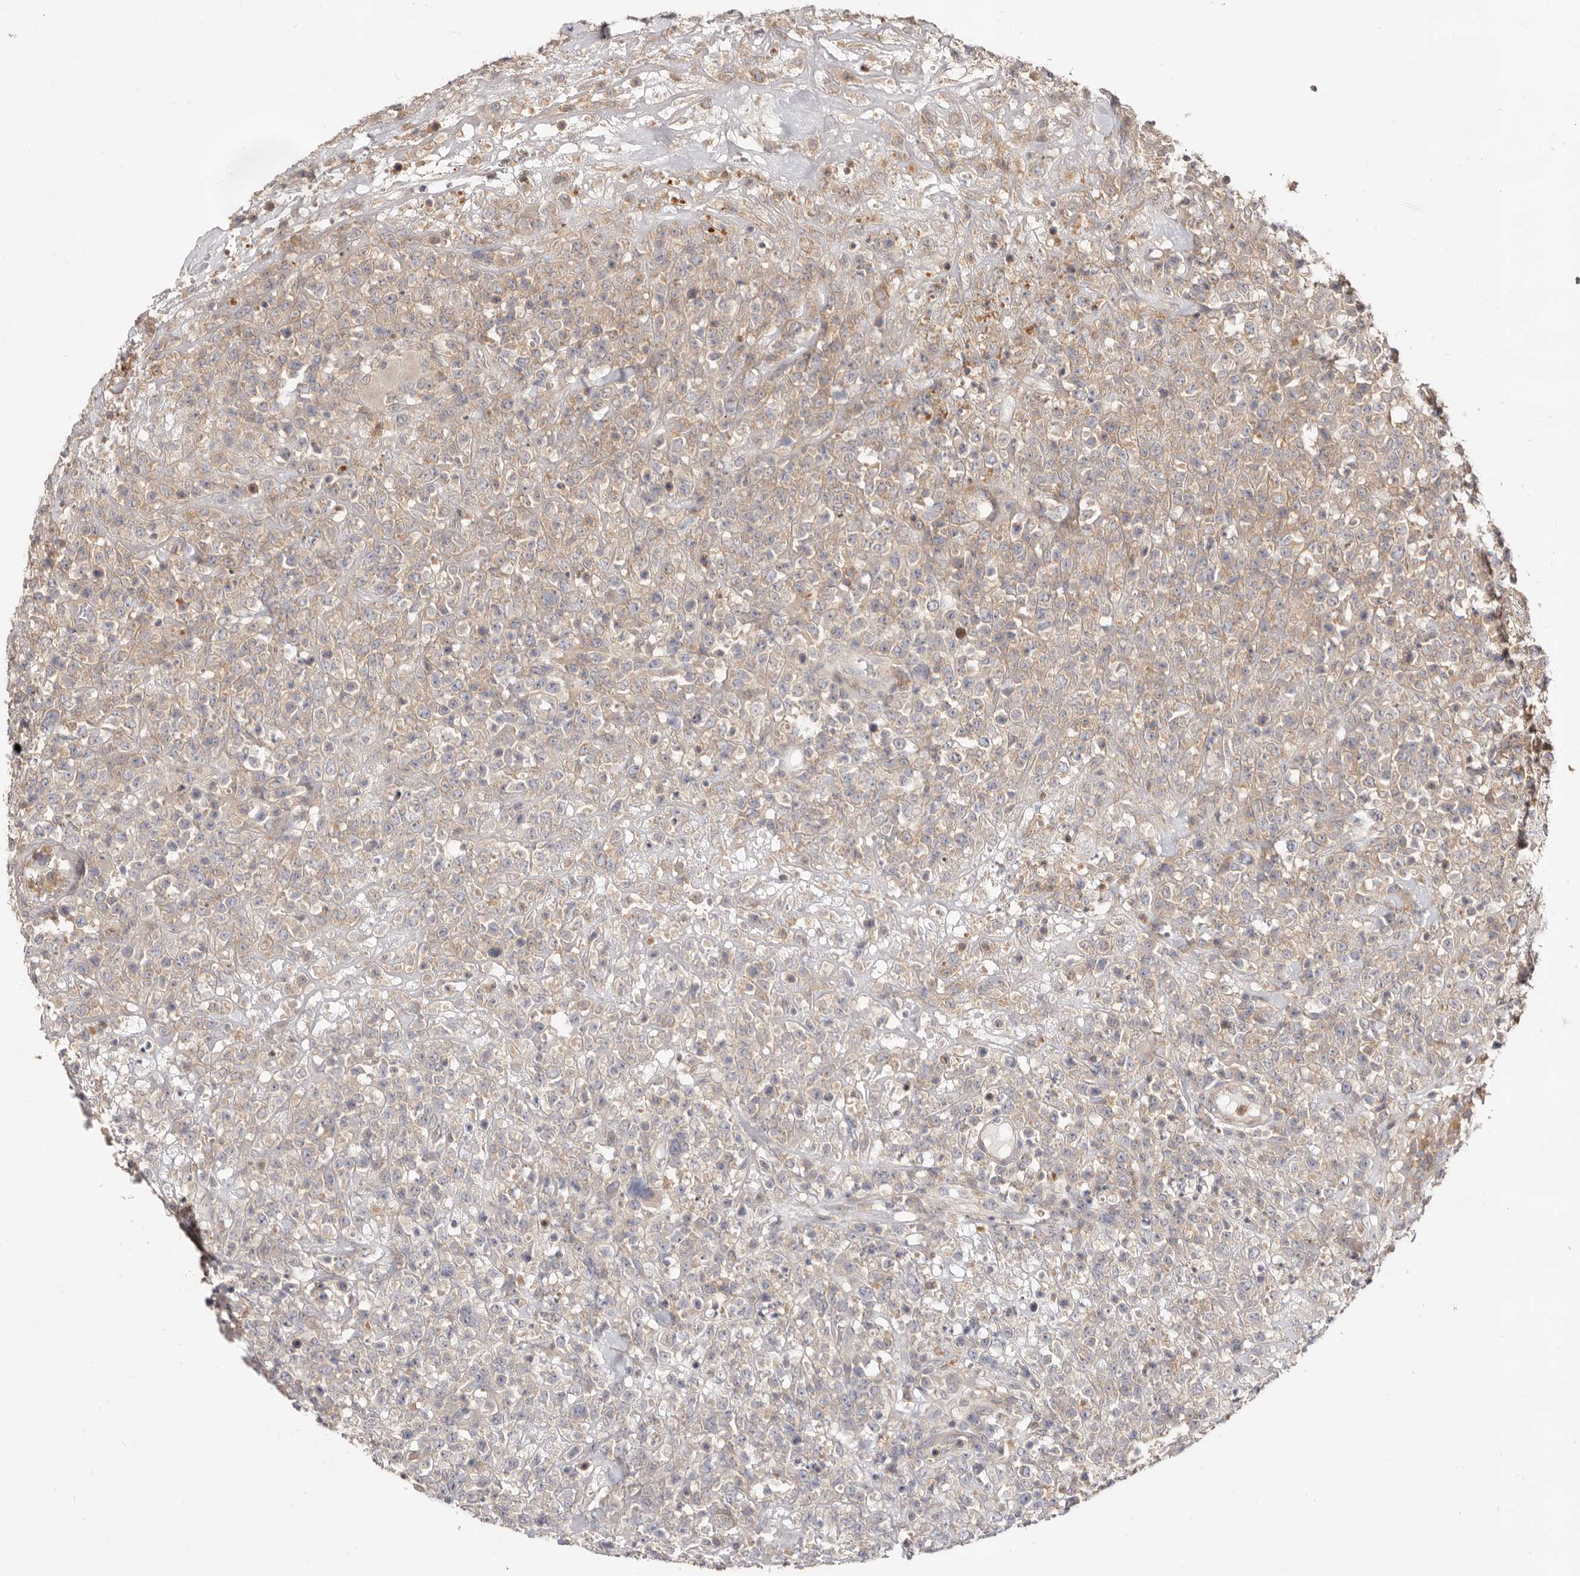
{"staining": {"intensity": "weak", "quantity": "25%-75%", "location": "cytoplasmic/membranous"}, "tissue": "lymphoma", "cell_type": "Tumor cells", "image_type": "cancer", "snomed": [{"axis": "morphology", "description": "Malignant lymphoma, non-Hodgkin's type, High grade"}, {"axis": "topography", "description": "Colon"}], "caption": "Human high-grade malignant lymphoma, non-Hodgkin's type stained with a protein marker shows weak staining in tumor cells.", "gene": "TC2N", "patient": {"sex": "female", "age": 53}}